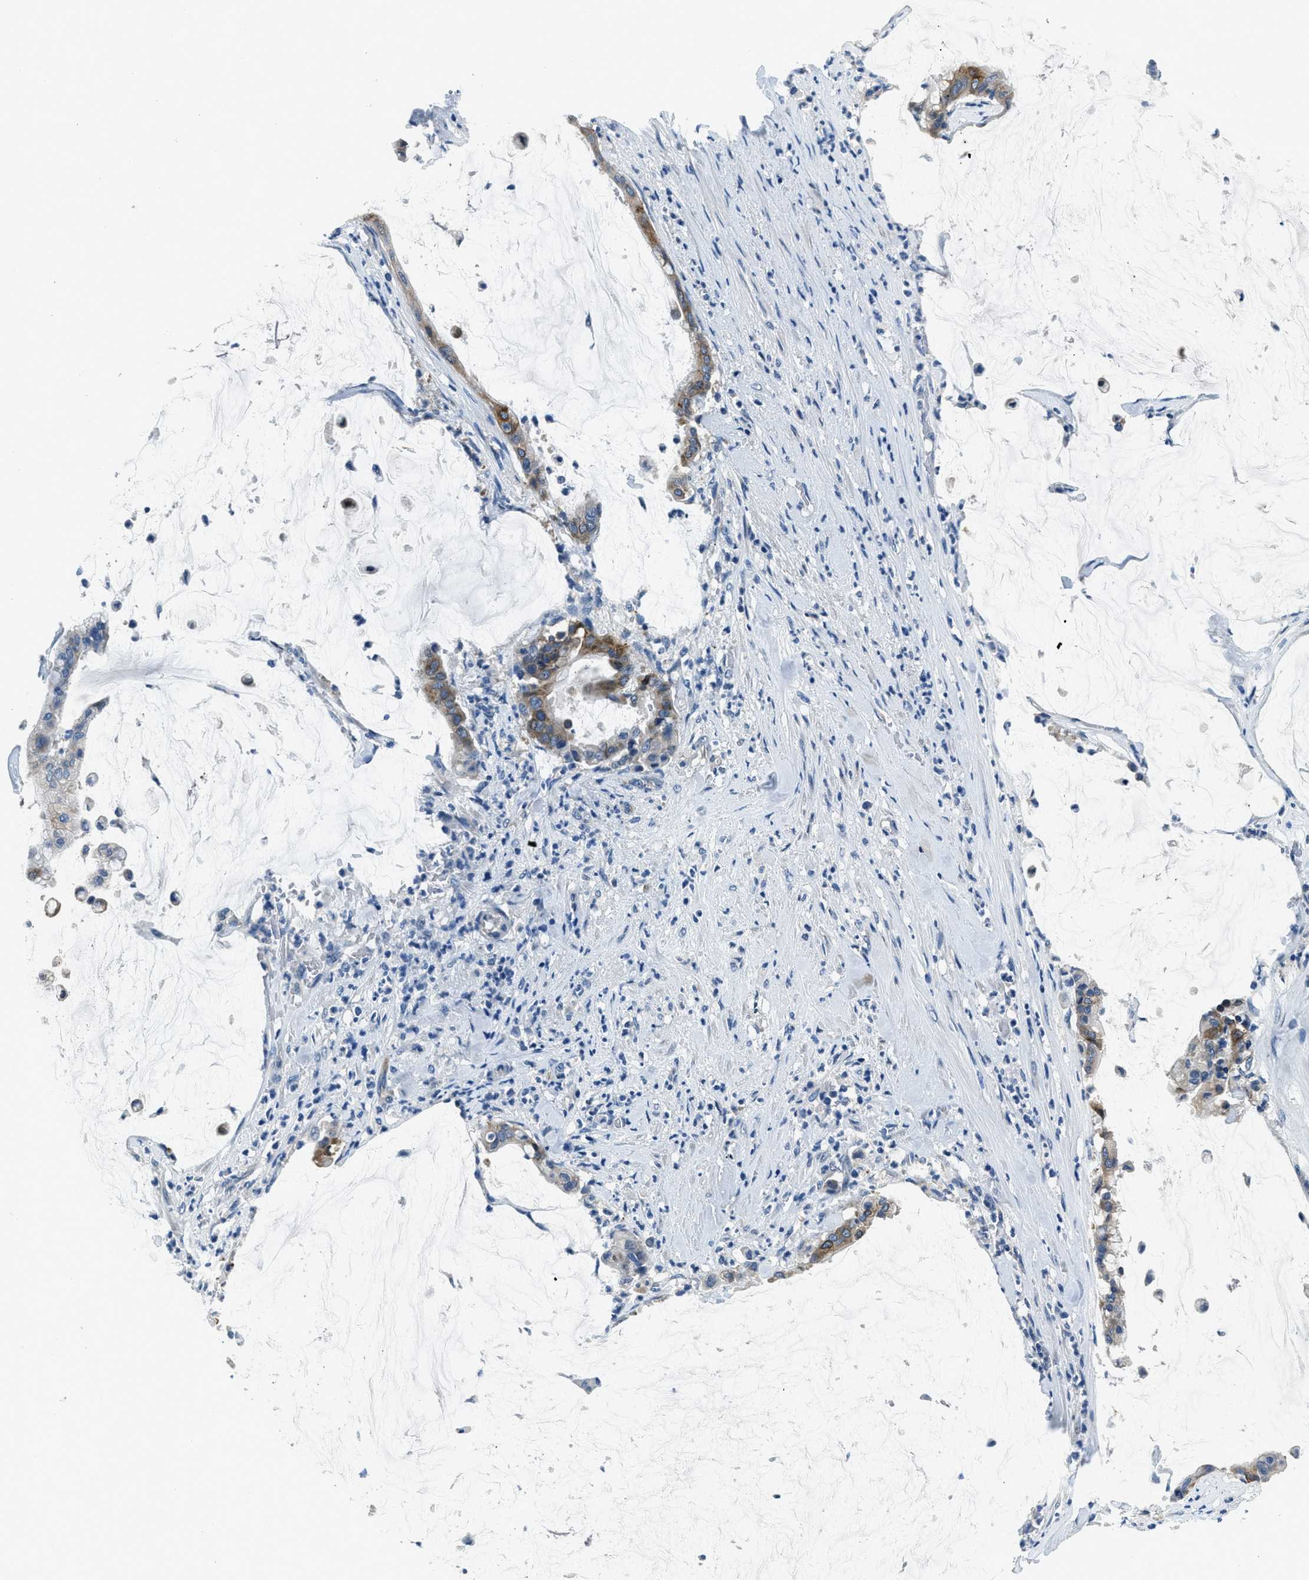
{"staining": {"intensity": "weak", "quantity": "<25%", "location": "cytoplasmic/membranous"}, "tissue": "pancreatic cancer", "cell_type": "Tumor cells", "image_type": "cancer", "snomed": [{"axis": "morphology", "description": "Adenocarcinoma, NOS"}, {"axis": "topography", "description": "Pancreas"}], "caption": "An immunohistochemistry (IHC) photomicrograph of pancreatic adenocarcinoma is shown. There is no staining in tumor cells of pancreatic adenocarcinoma. (DAB (3,3'-diaminobenzidine) IHC with hematoxylin counter stain).", "gene": "GJA3", "patient": {"sex": "male", "age": 41}}